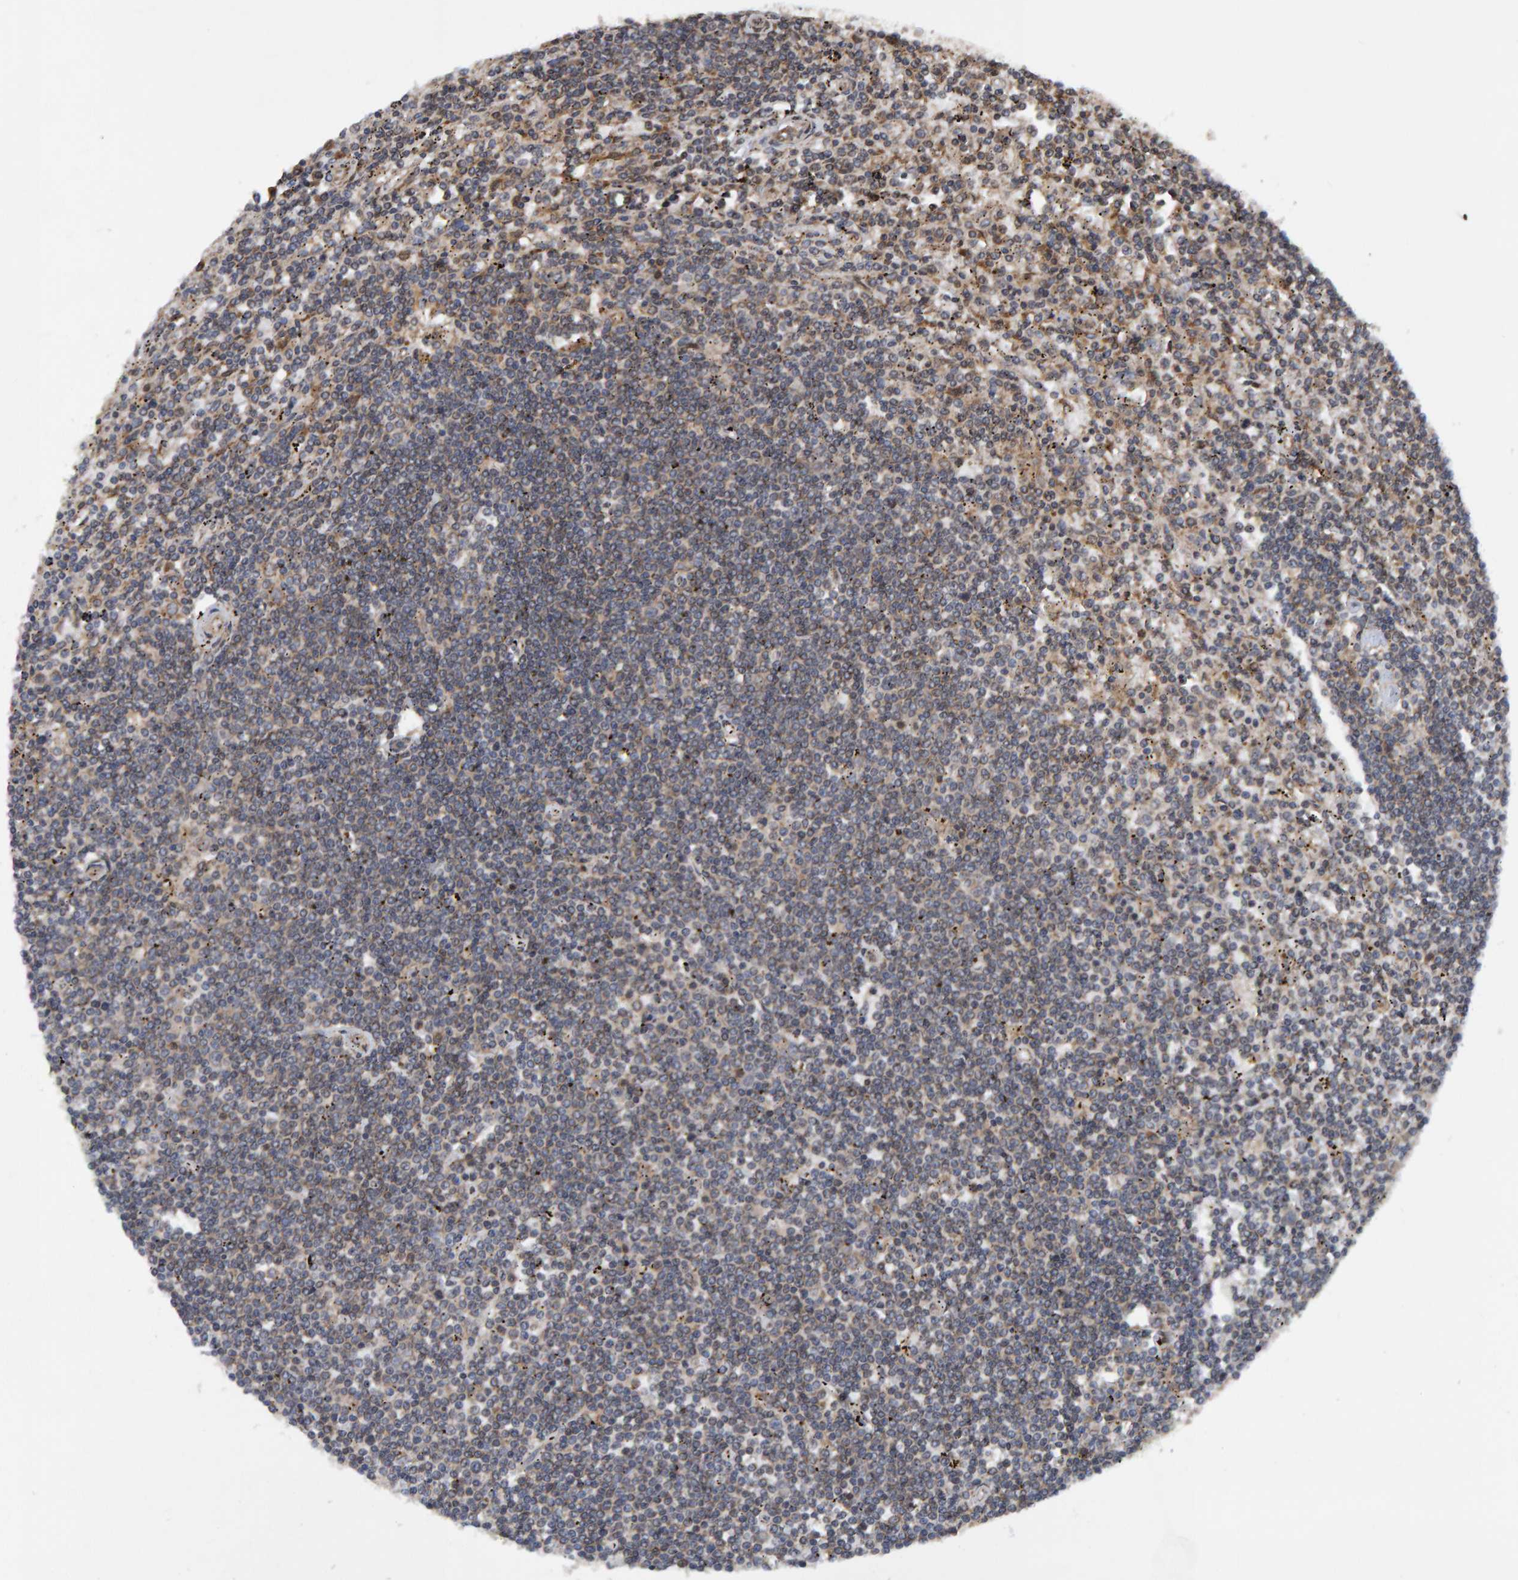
{"staining": {"intensity": "weak", "quantity": "<25%", "location": "cytoplasmic/membranous"}, "tissue": "lymphoma", "cell_type": "Tumor cells", "image_type": "cancer", "snomed": [{"axis": "morphology", "description": "Malignant lymphoma, non-Hodgkin's type, Low grade"}, {"axis": "topography", "description": "Spleen"}], "caption": "Lymphoma was stained to show a protein in brown. There is no significant expression in tumor cells.", "gene": "GAB2", "patient": {"sex": "male", "age": 76}}